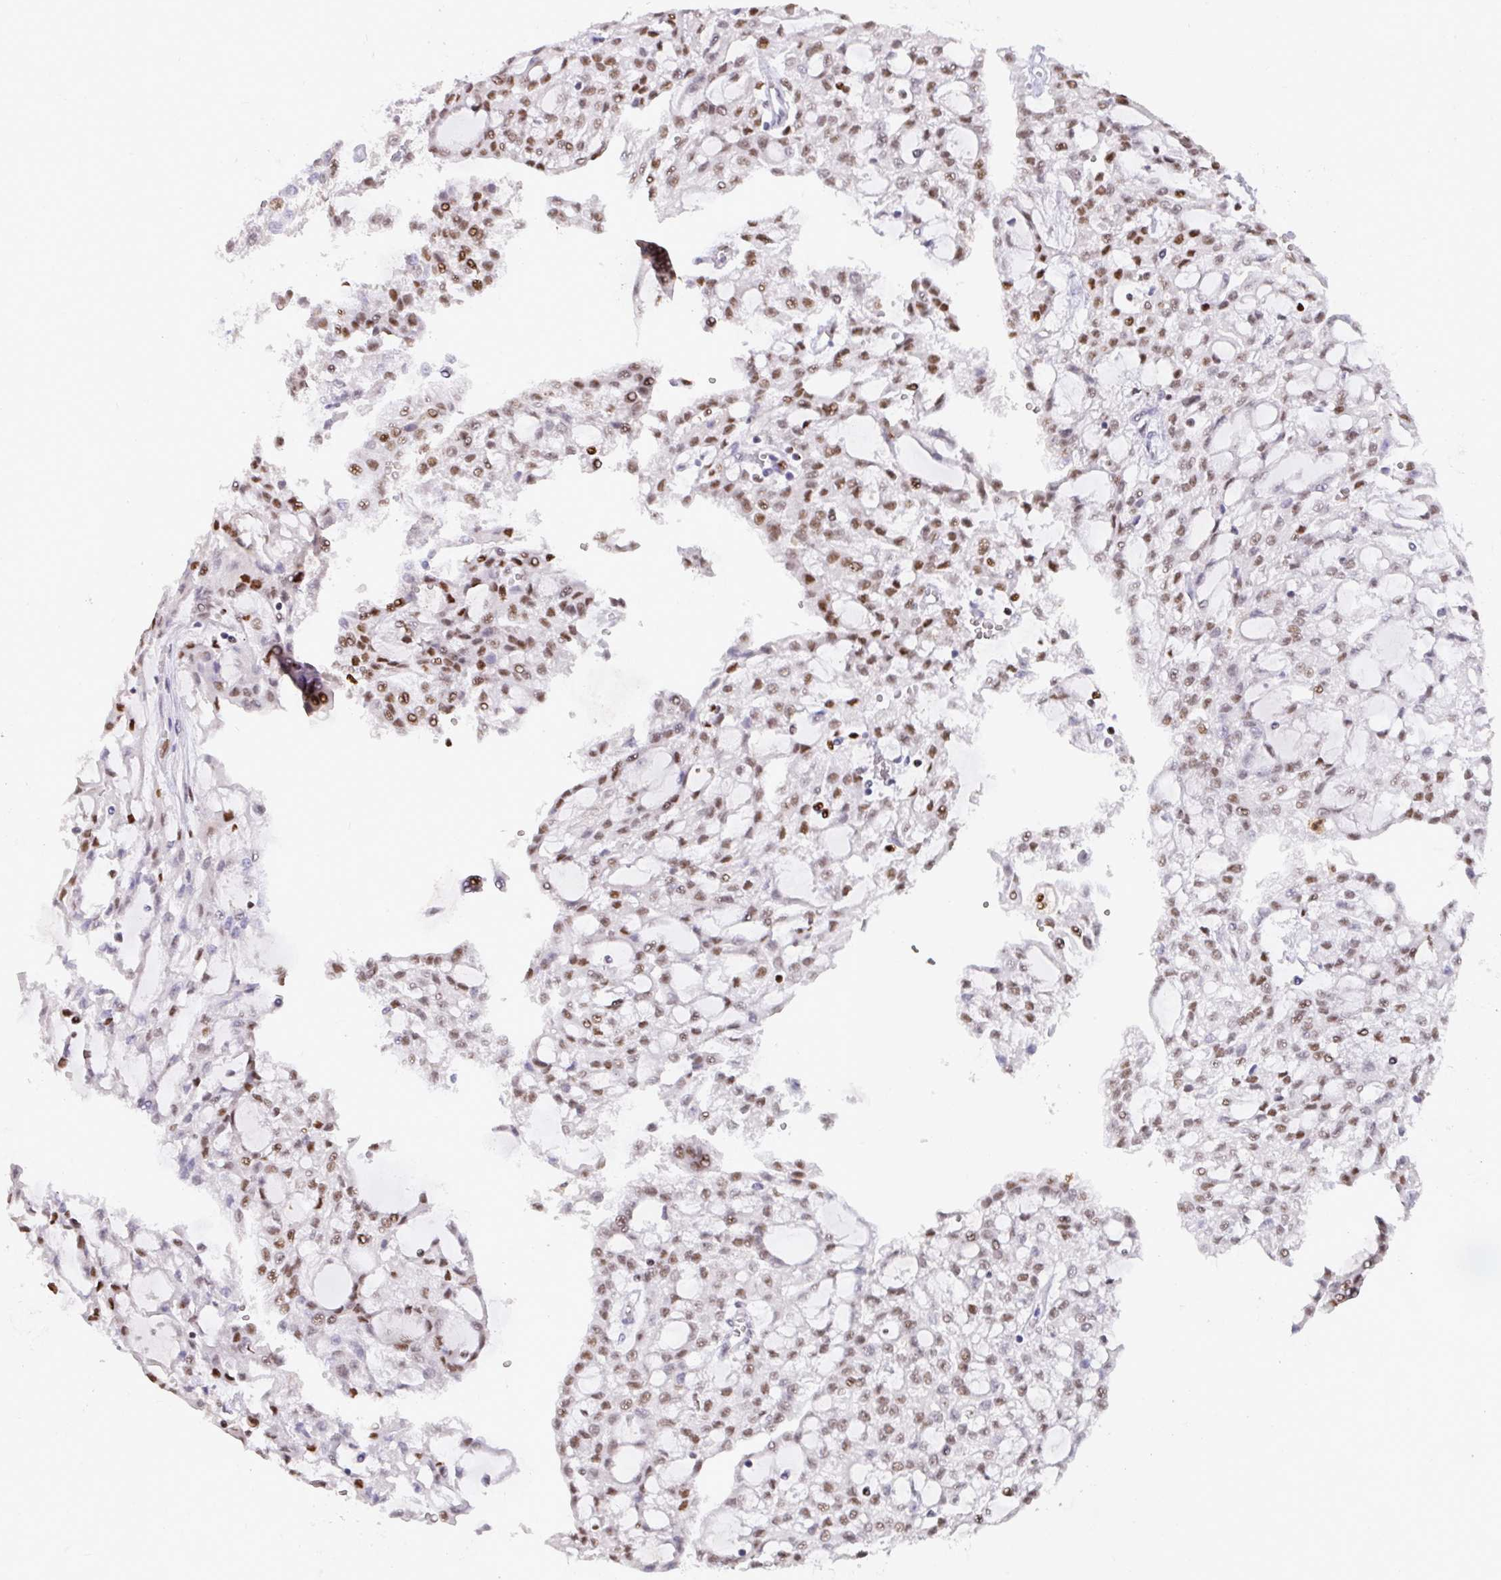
{"staining": {"intensity": "moderate", "quantity": ">75%", "location": "nuclear"}, "tissue": "renal cancer", "cell_type": "Tumor cells", "image_type": "cancer", "snomed": [{"axis": "morphology", "description": "Adenocarcinoma, NOS"}, {"axis": "topography", "description": "Kidney"}], "caption": "Renal adenocarcinoma was stained to show a protein in brown. There is medium levels of moderate nuclear expression in approximately >75% of tumor cells.", "gene": "BBX", "patient": {"sex": "male", "age": 63}}